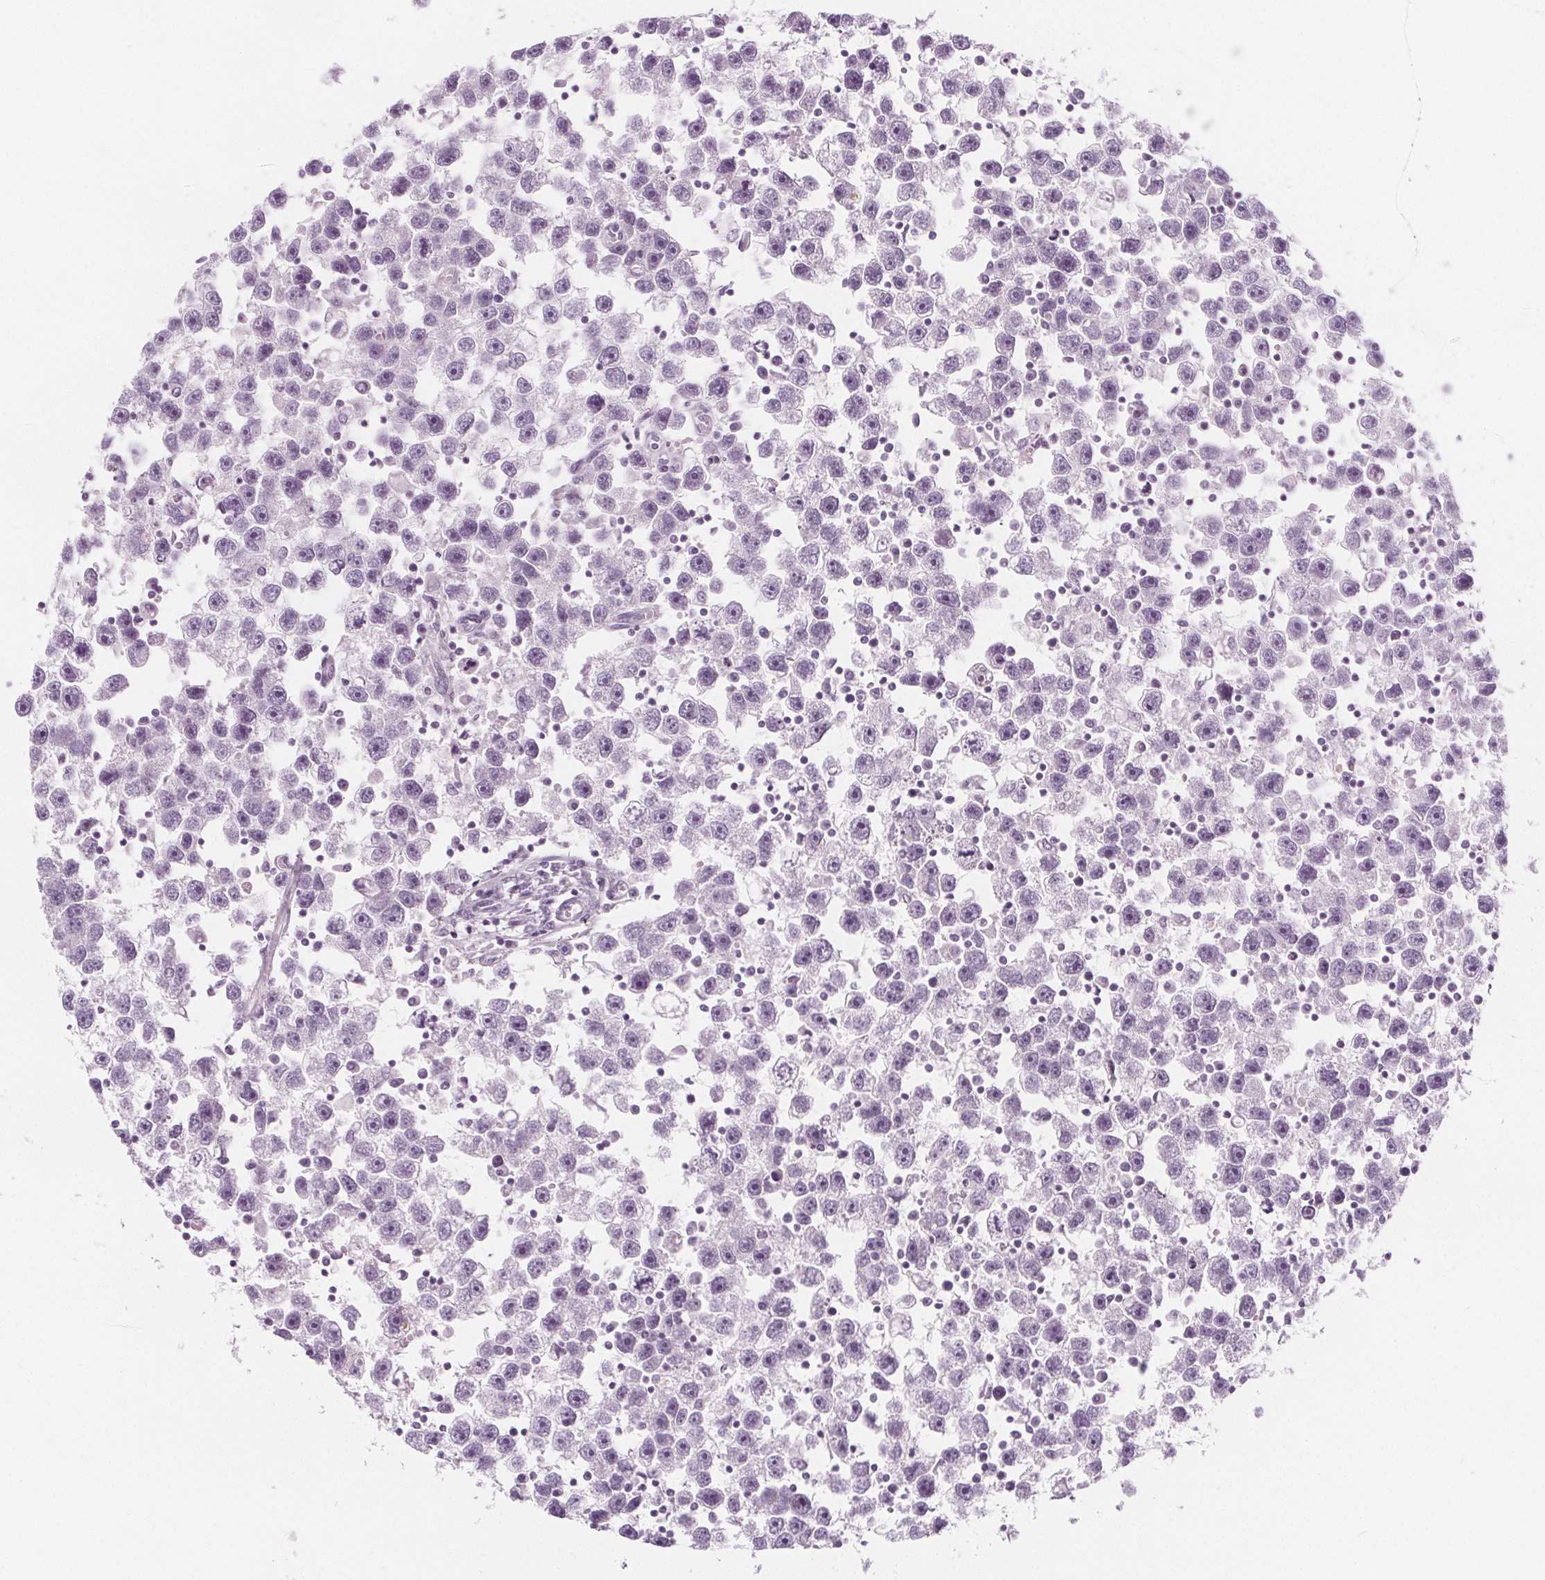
{"staining": {"intensity": "negative", "quantity": "none", "location": "none"}, "tissue": "testis cancer", "cell_type": "Tumor cells", "image_type": "cancer", "snomed": [{"axis": "morphology", "description": "Seminoma, NOS"}, {"axis": "topography", "description": "Testis"}], "caption": "An image of human testis cancer (seminoma) is negative for staining in tumor cells.", "gene": "IL17C", "patient": {"sex": "male", "age": 30}}